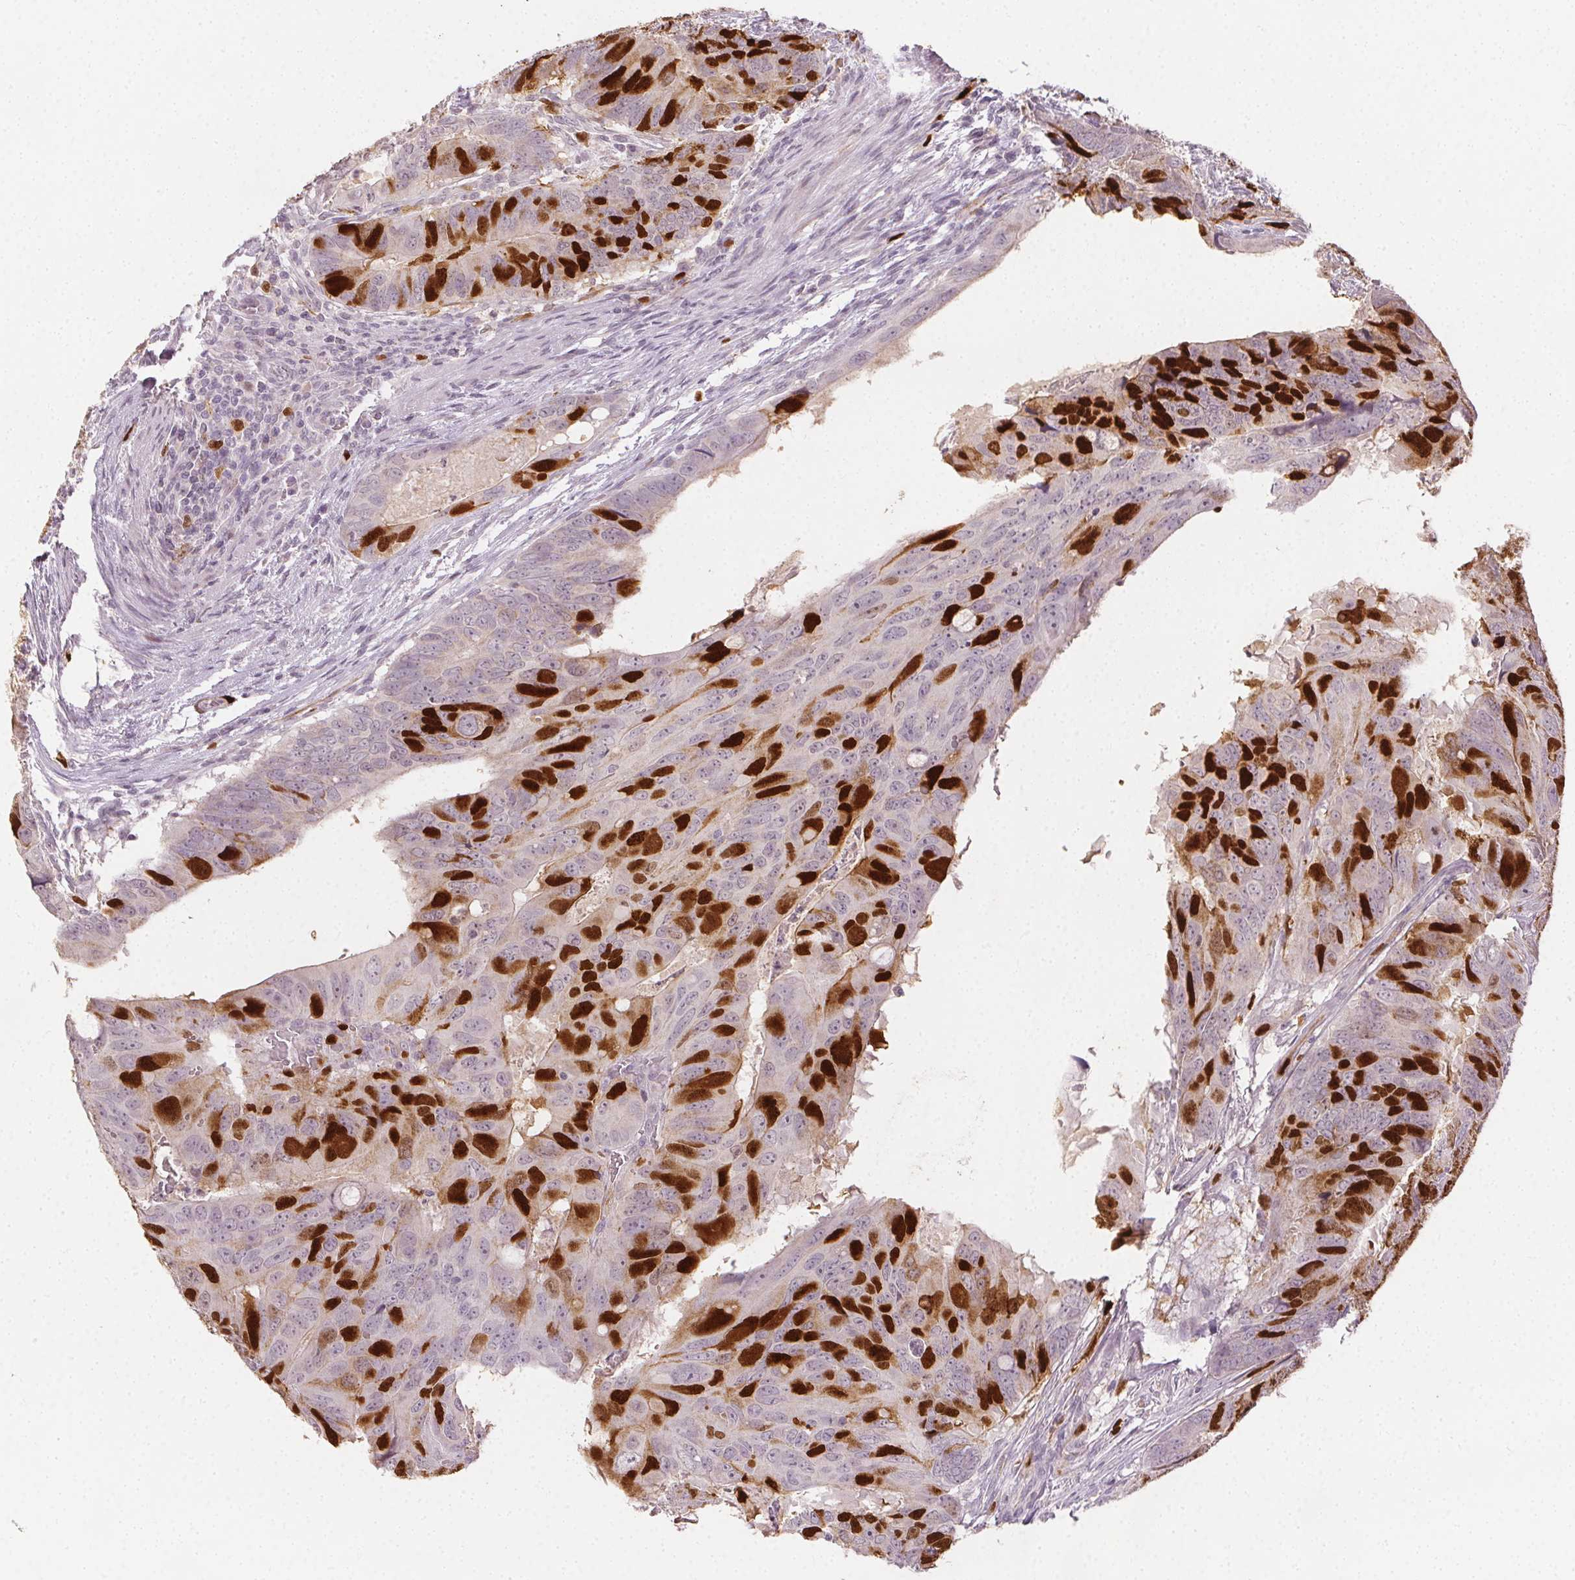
{"staining": {"intensity": "strong", "quantity": "25%-75%", "location": "nuclear"}, "tissue": "colorectal cancer", "cell_type": "Tumor cells", "image_type": "cancer", "snomed": [{"axis": "morphology", "description": "Adenocarcinoma, NOS"}, {"axis": "topography", "description": "Colon"}], "caption": "This is a histology image of immunohistochemistry (IHC) staining of adenocarcinoma (colorectal), which shows strong positivity in the nuclear of tumor cells.", "gene": "ANLN", "patient": {"sex": "male", "age": 79}}